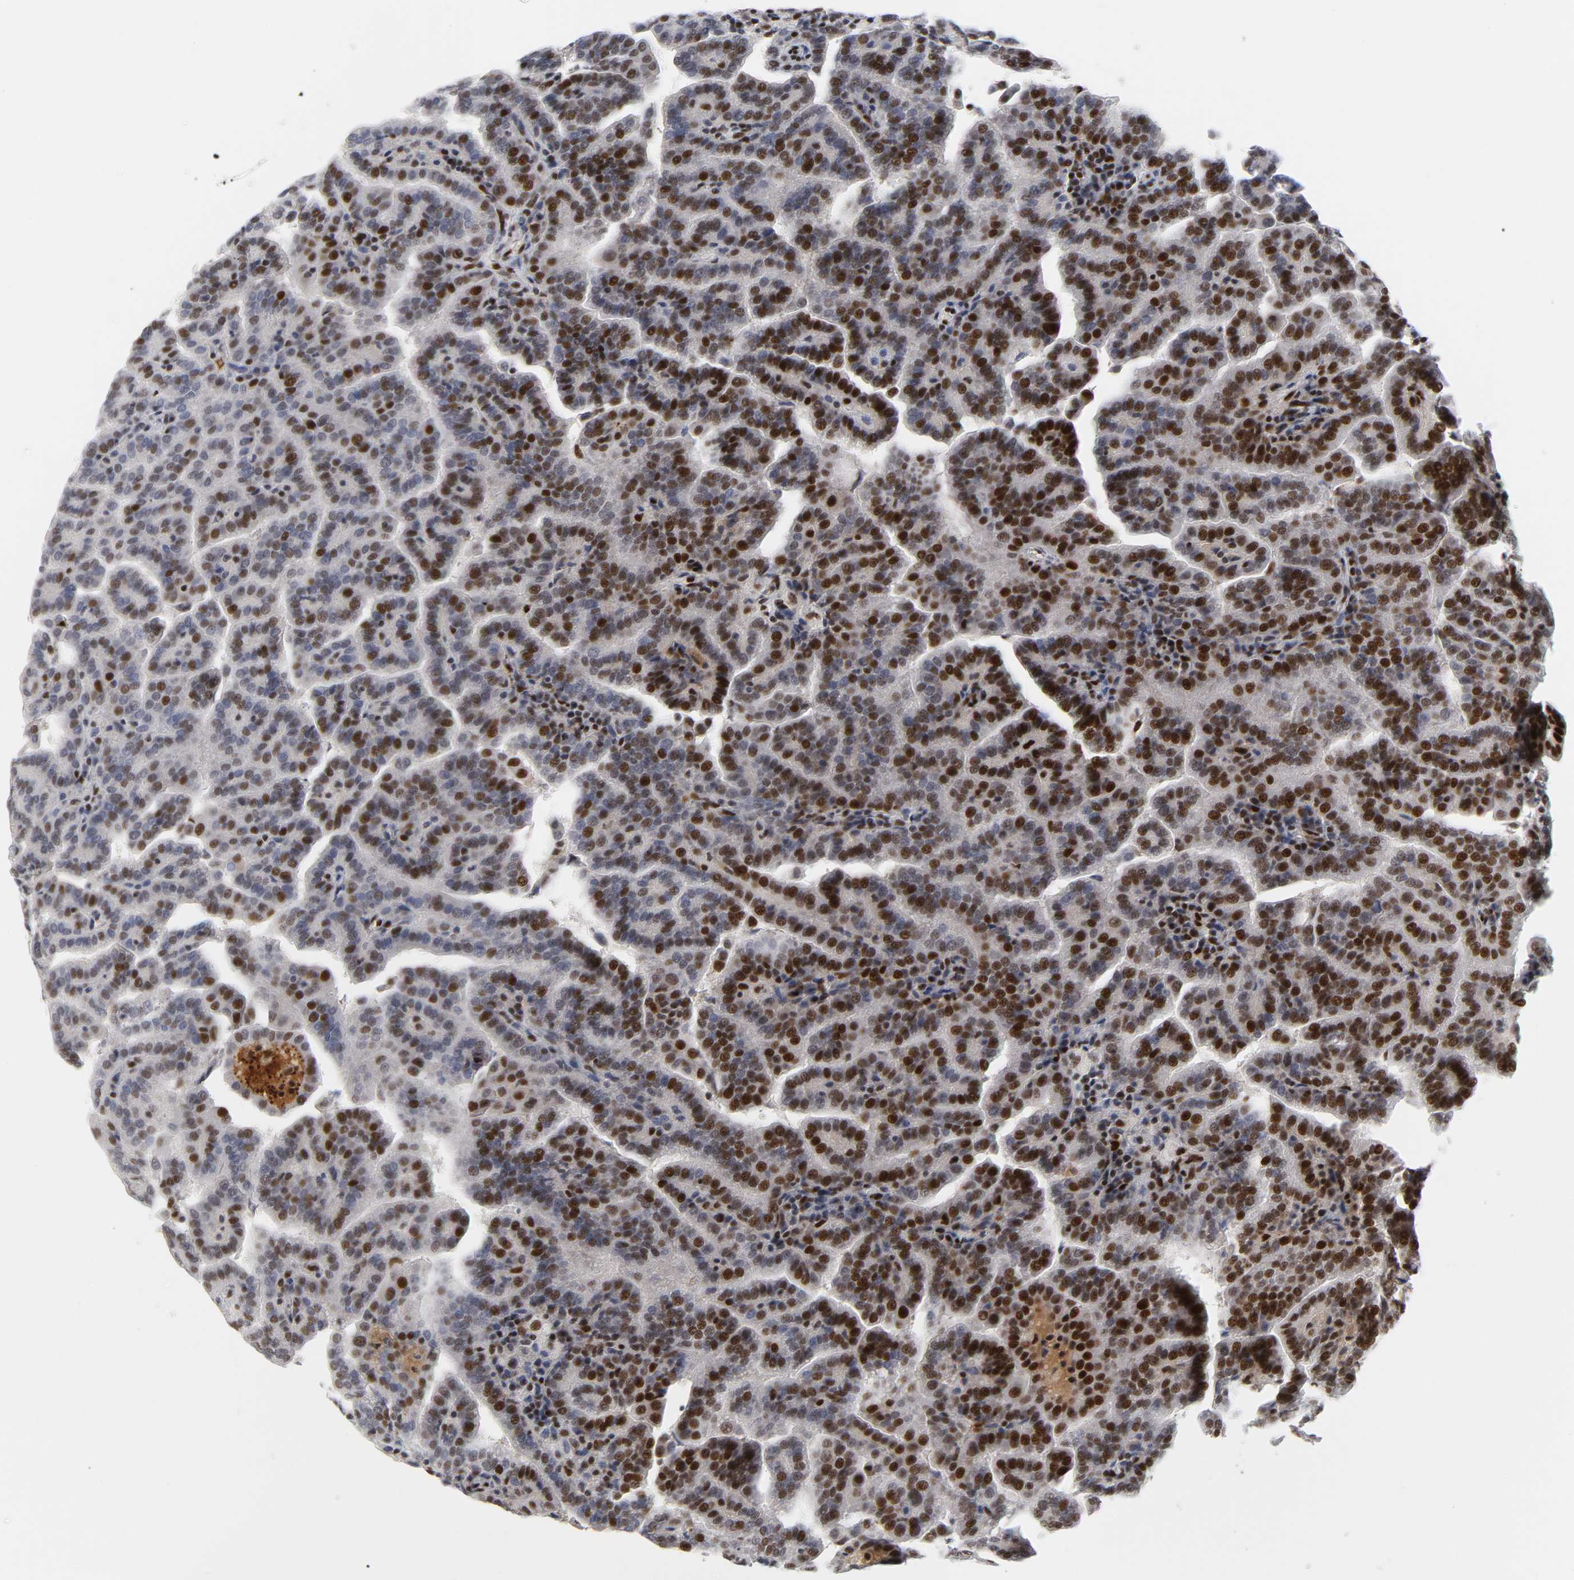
{"staining": {"intensity": "strong", "quantity": ">75%", "location": "nuclear"}, "tissue": "renal cancer", "cell_type": "Tumor cells", "image_type": "cancer", "snomed": [{"axis": "morphology", "description": "Adenocarcinoma, NOS"}, {"axis": "topography", "description": "Kidney"}], "caption": "Renal cancer (adenocarcinoma) stained with DAB IHC shows high levels of strong nuclear staining in approximately >75% of tumor cells.", "gene": "CREBBP", "patient": {"sex": "male", "age": 61}}